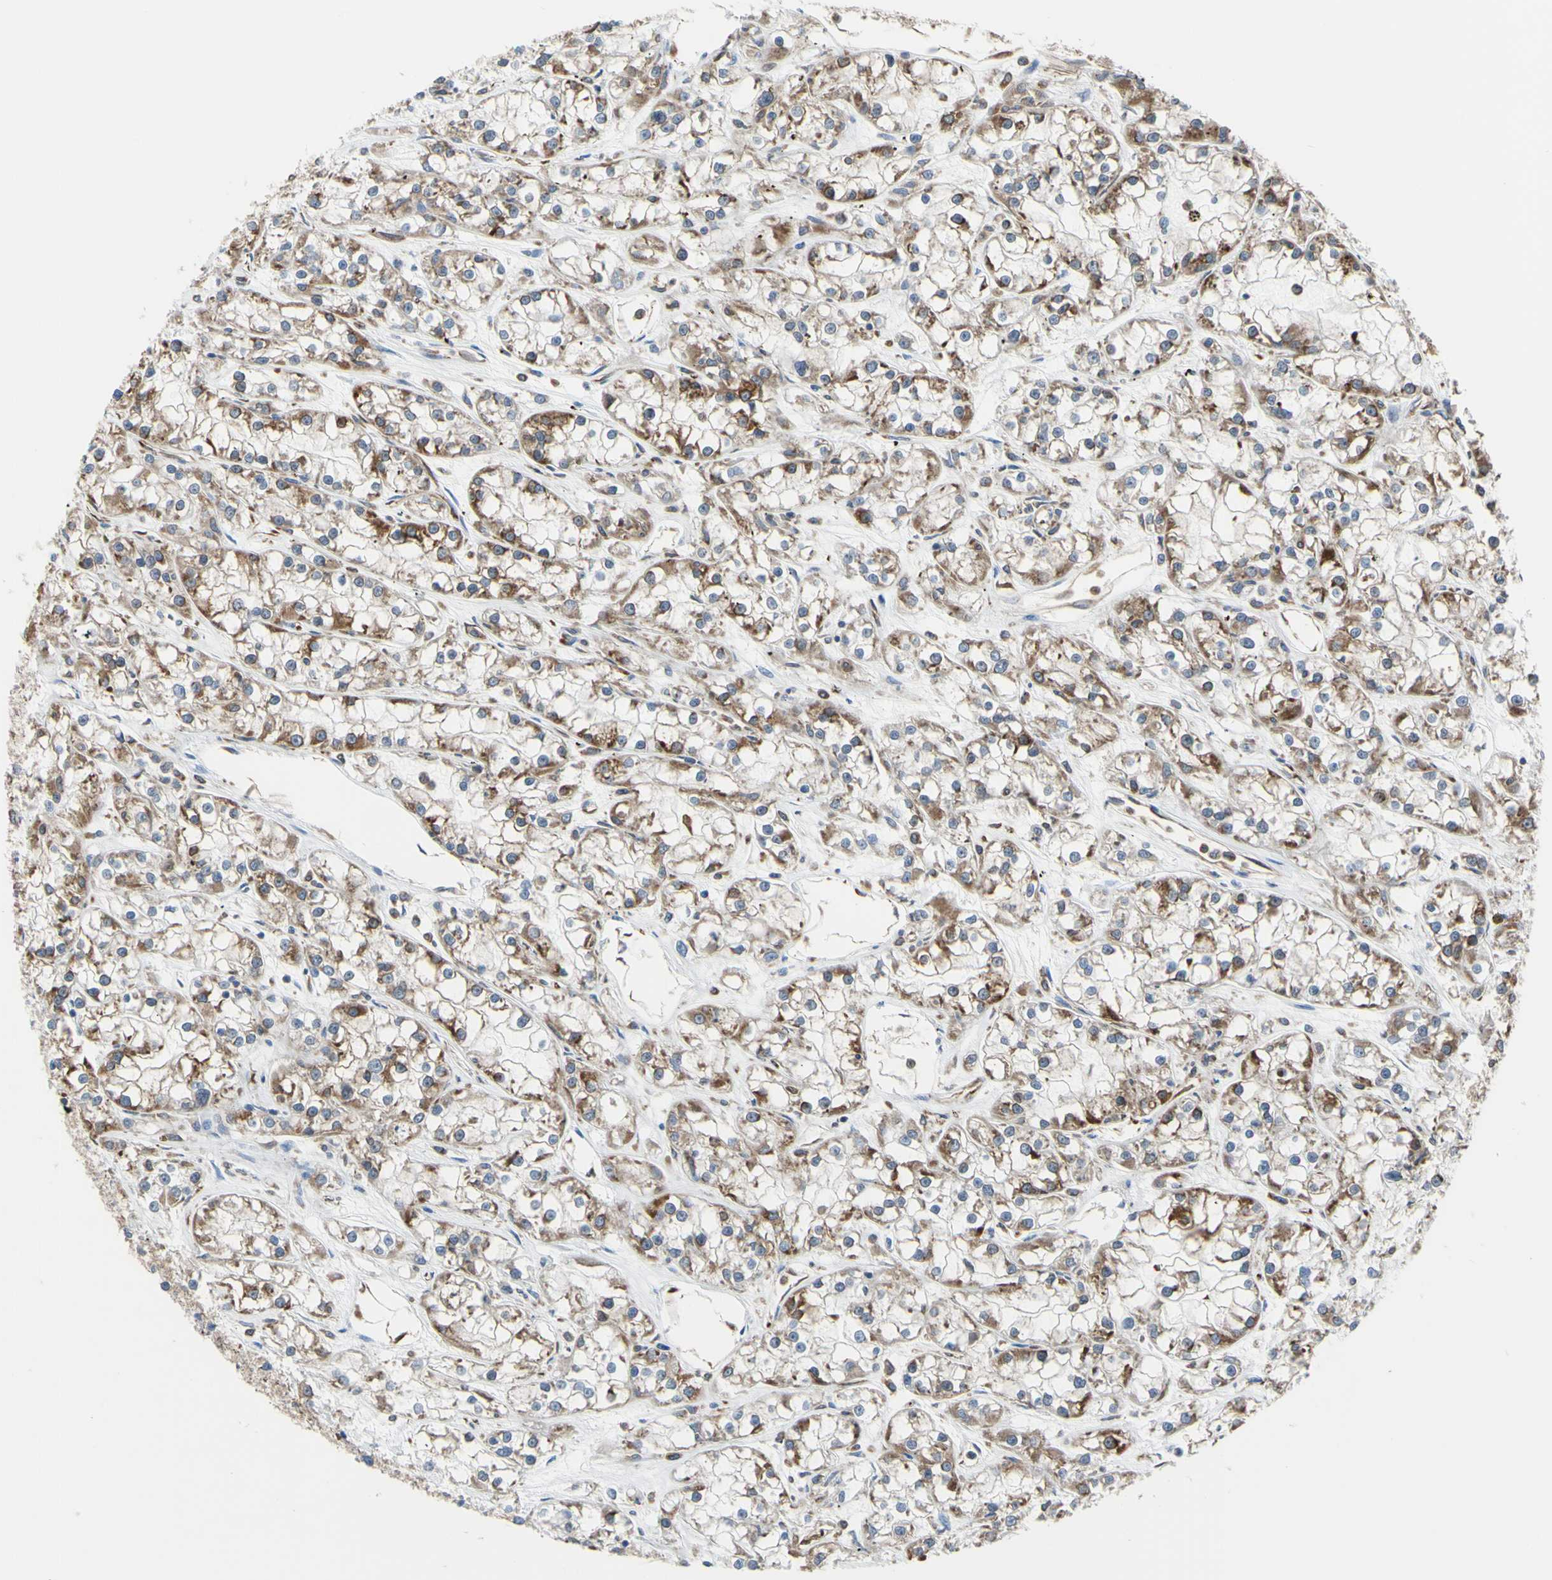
{"staining": {"intensity": "moderate", "quantity": ">75%", "location": "cytoplasmic/membranous"}, "tissue": "renal cancer", "cell_type": "Tumor cells", "image_type": "cancer", "snomed": [{"axis": "morphology", "description": "Adenocarcinoma, NOS"}, {"axis": "topography", "description": "Kidney"}], "caption": "The histopathology image reveals staining of renal adenocarcinoma, revealing moderate cytoplasmic/membranous protein expression (brown color) within tumor cells. The staining is performed using DAB (3,3'-diaminobenzidine) brown chromogen to label protein expression. The nuclei are counter-stained blue using hematoxylin.", "gene": "MGST2", "patient": {"sex": "female", "age": 52}}